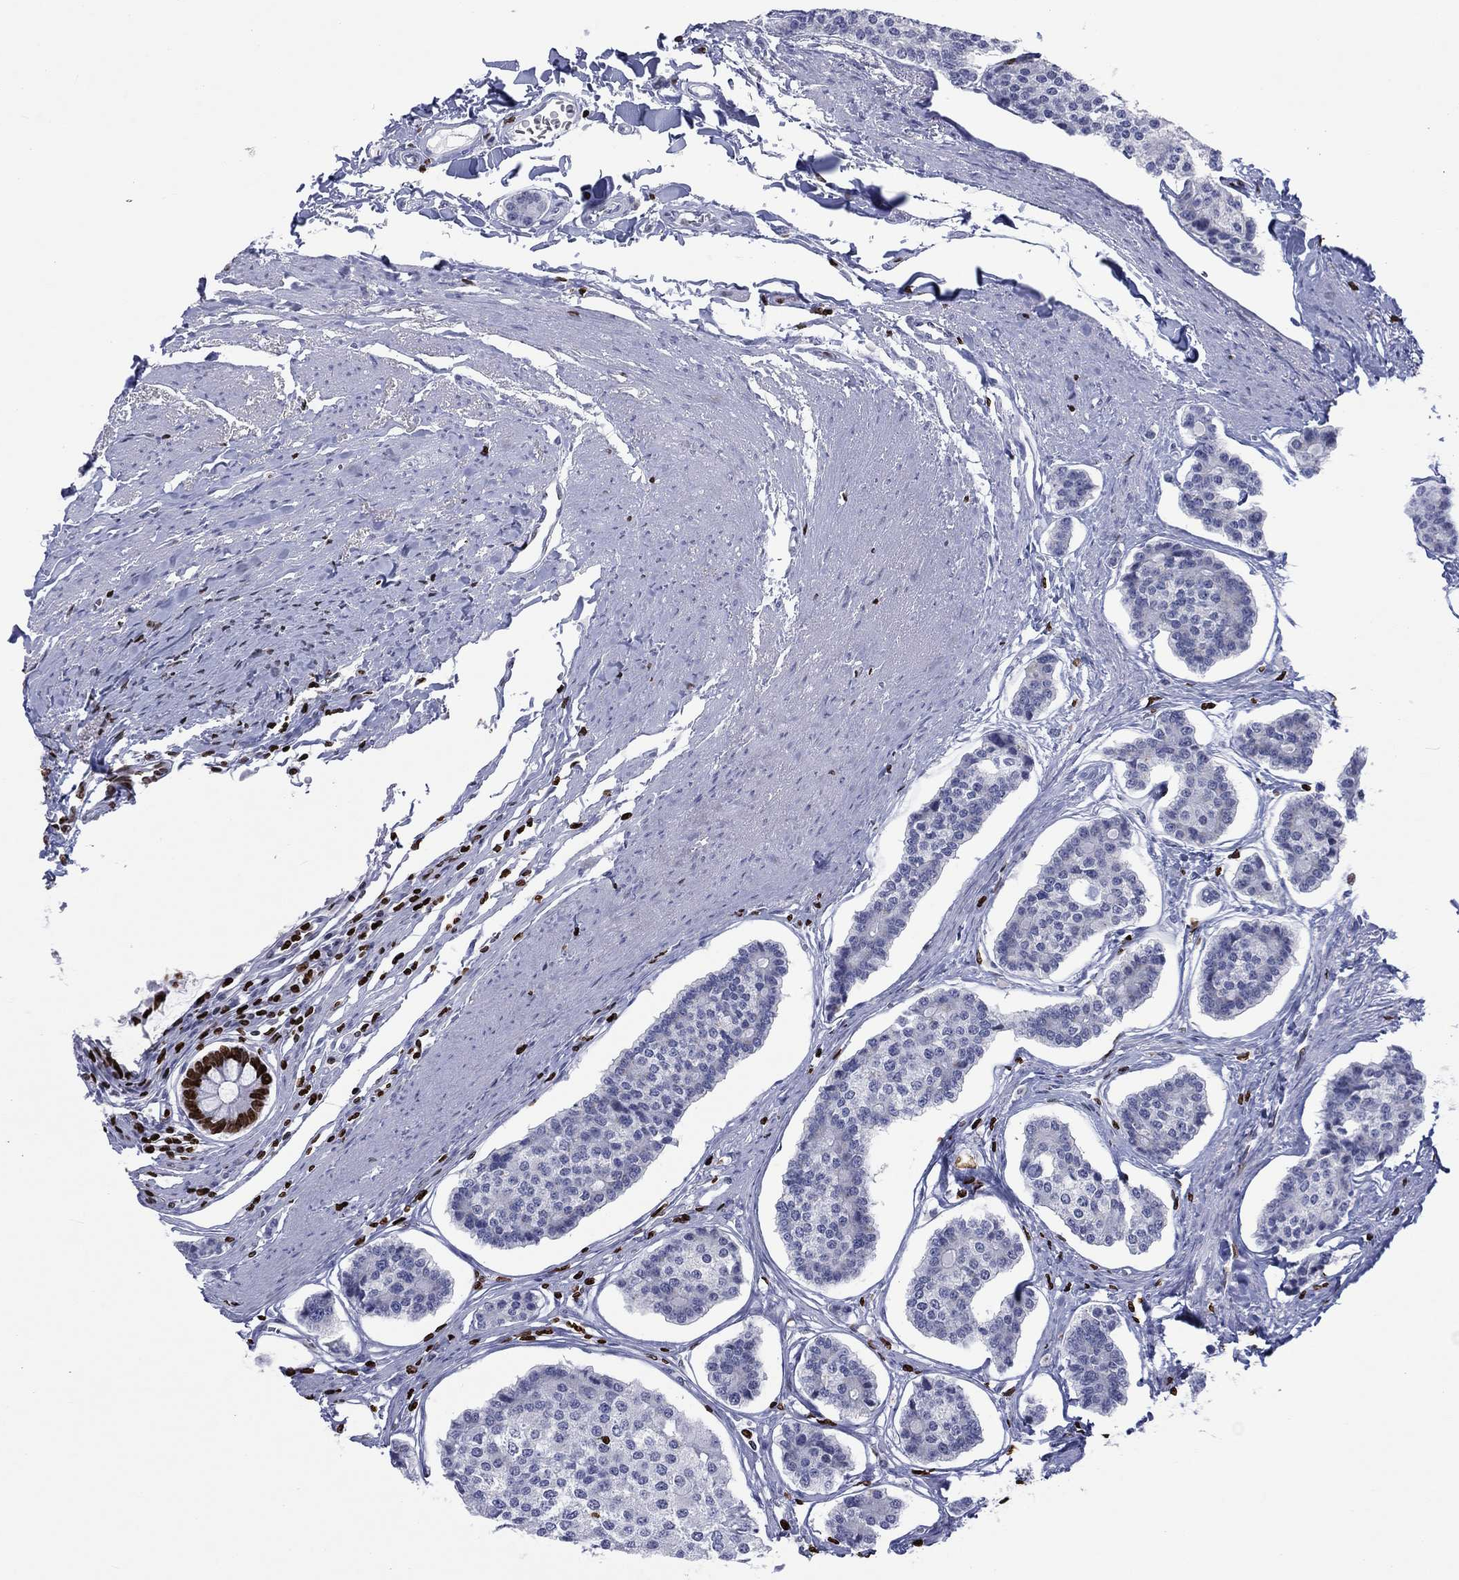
{"staining": {"intensity": "negative", "quantity": "none", "location": "none"}, "tissue": "carcinoid", "cell_type": "Tumor cells", "image_type": "cancer", "snomed": [{"axis": "morphology", "description": "Carcinoid, malignant, NOS"}, {"axis": "topography", "description": "Small intestine"}], "caption": "A high-resolution micrograph shows immunohistochemistry staining of carcinoid (malignant), which displays no significant expression in tumor cells.", "gene": "H1-5", "patient": {"sex": "female", "age": 65}}